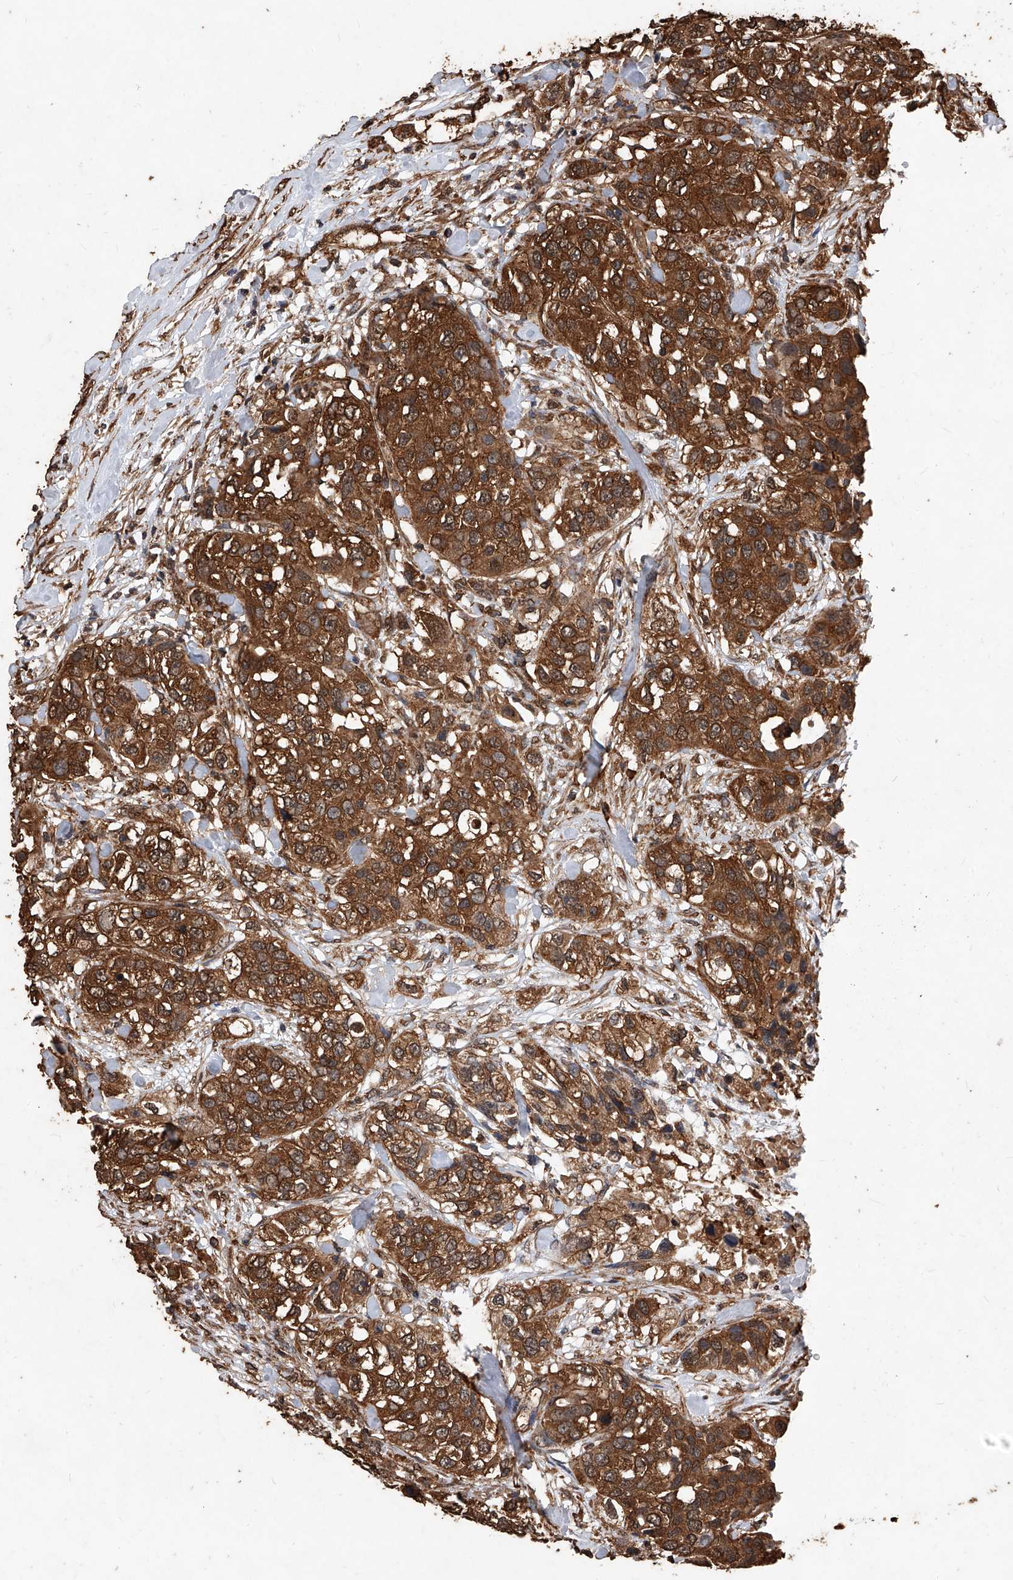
{"staining": {"intensity": "strong", "quantity": ">75%", "location": "cytoplasmic/membranous"}, "tissue": "urothelial cancer", "cell_type": "Tumor cells", "image_type": "cancer", "snomed": [{"axis": "morphology", "description": "Urothelial carcinoma, High grade"}, {"axis": "topography", "description": "Urinary bladder"}], "caption": "Immunohistochemistry (IHC) histopathology image of human urothelial cancer stained for a protein (brown), which reveals high levels of strong cytoplasmic/membranous staining in approximately >75% of tumor cells.", "gene": "UCP2", "patient": {"sex": "female", "age": 80}}